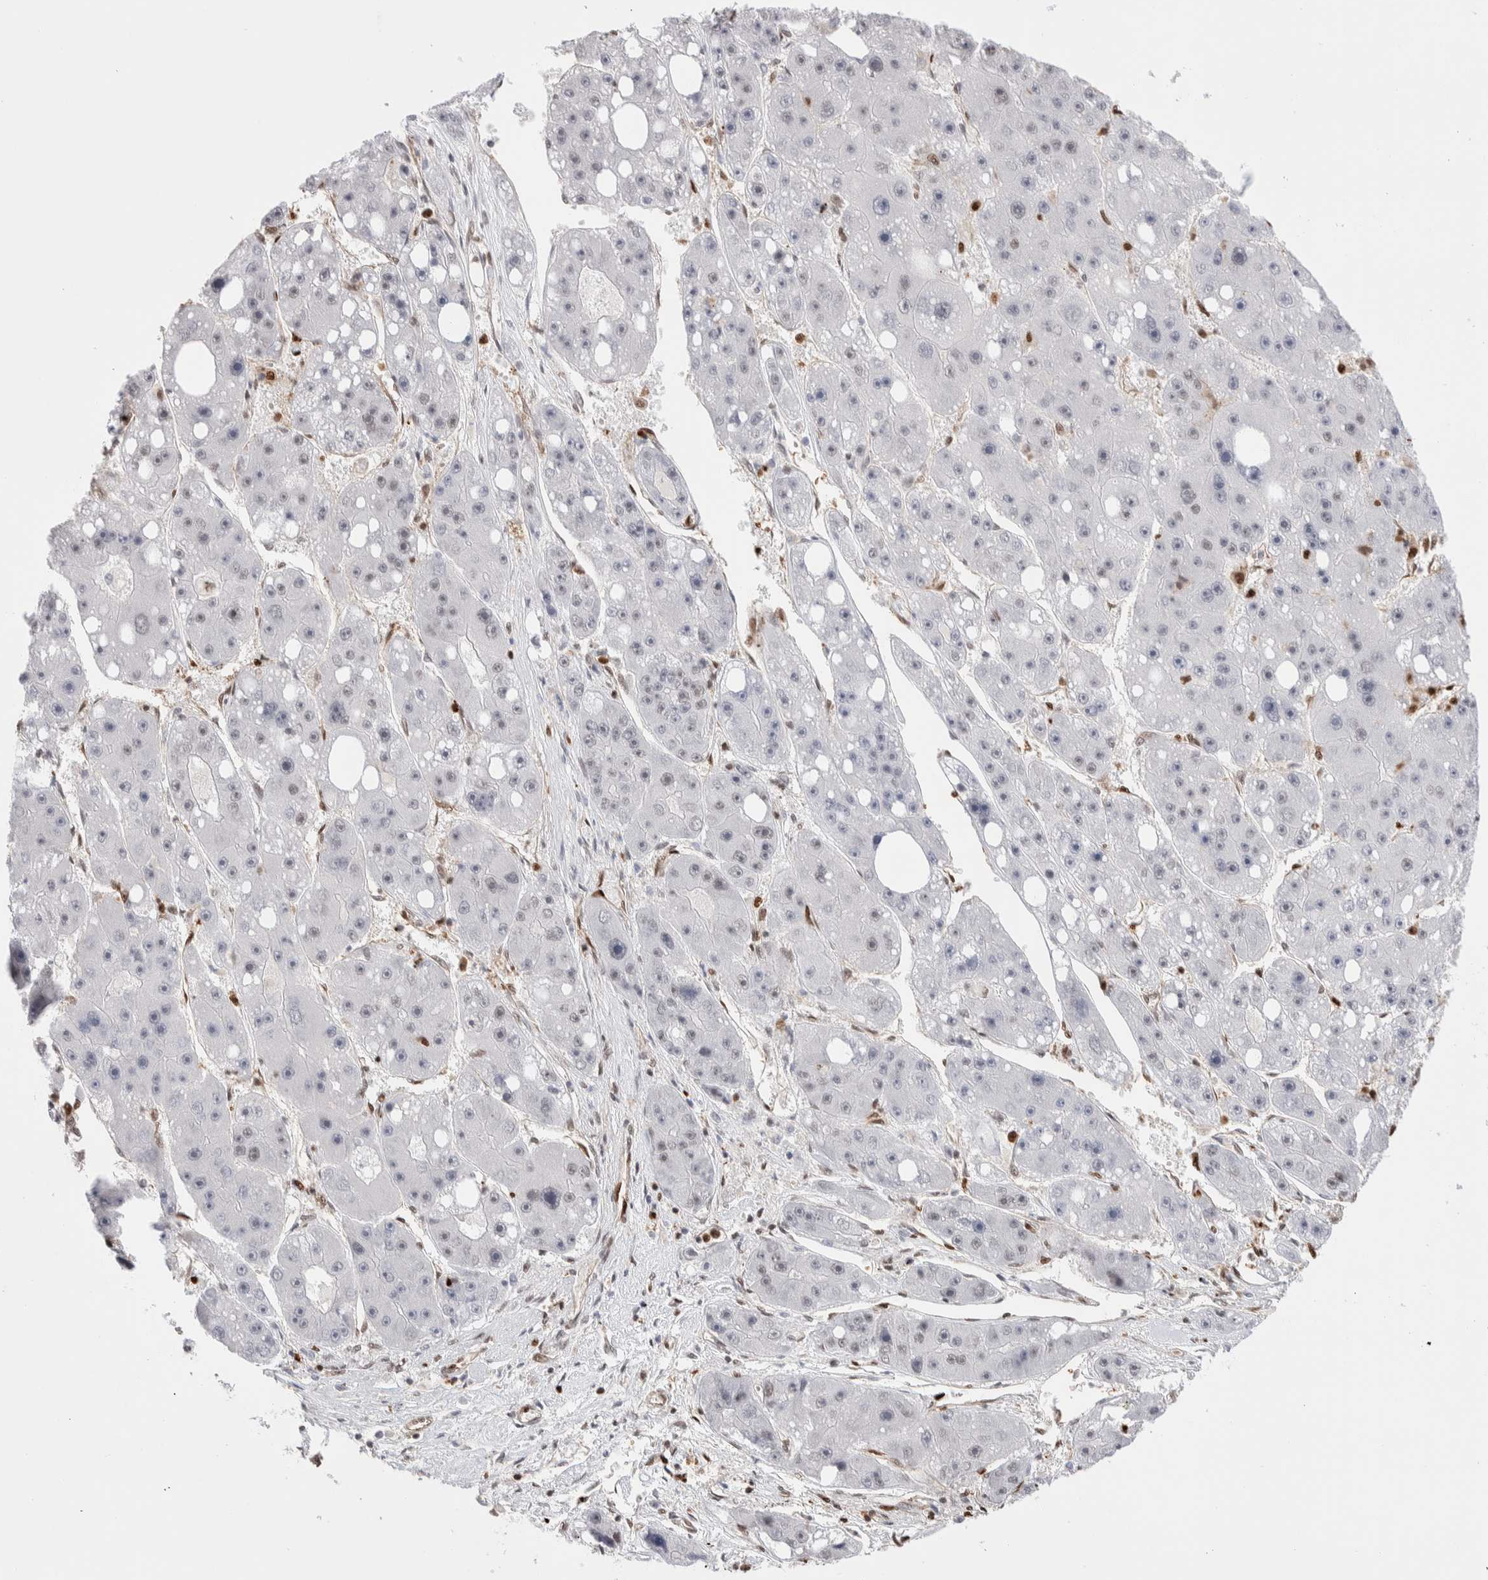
{"staining": {"intensity": "negative", "quantity": "none", "location": "none"}, "tissue": "liver cancer", "cell_type": "Tumor cells", "image_type": "cancer", "snomed": [{"axis": "morphology", "description": "Carcinoma, Hepatocellular, NOS"}, {"axis": "topography", "description": "Liver"}], "caption": "A photomicrograph of liver hepatocellular carcinoma stained for a protein displays no brown staining in tumor cells.", "gene": "RNASEK-C17orf49", "patient": {"sex": "female", "age": 61}}